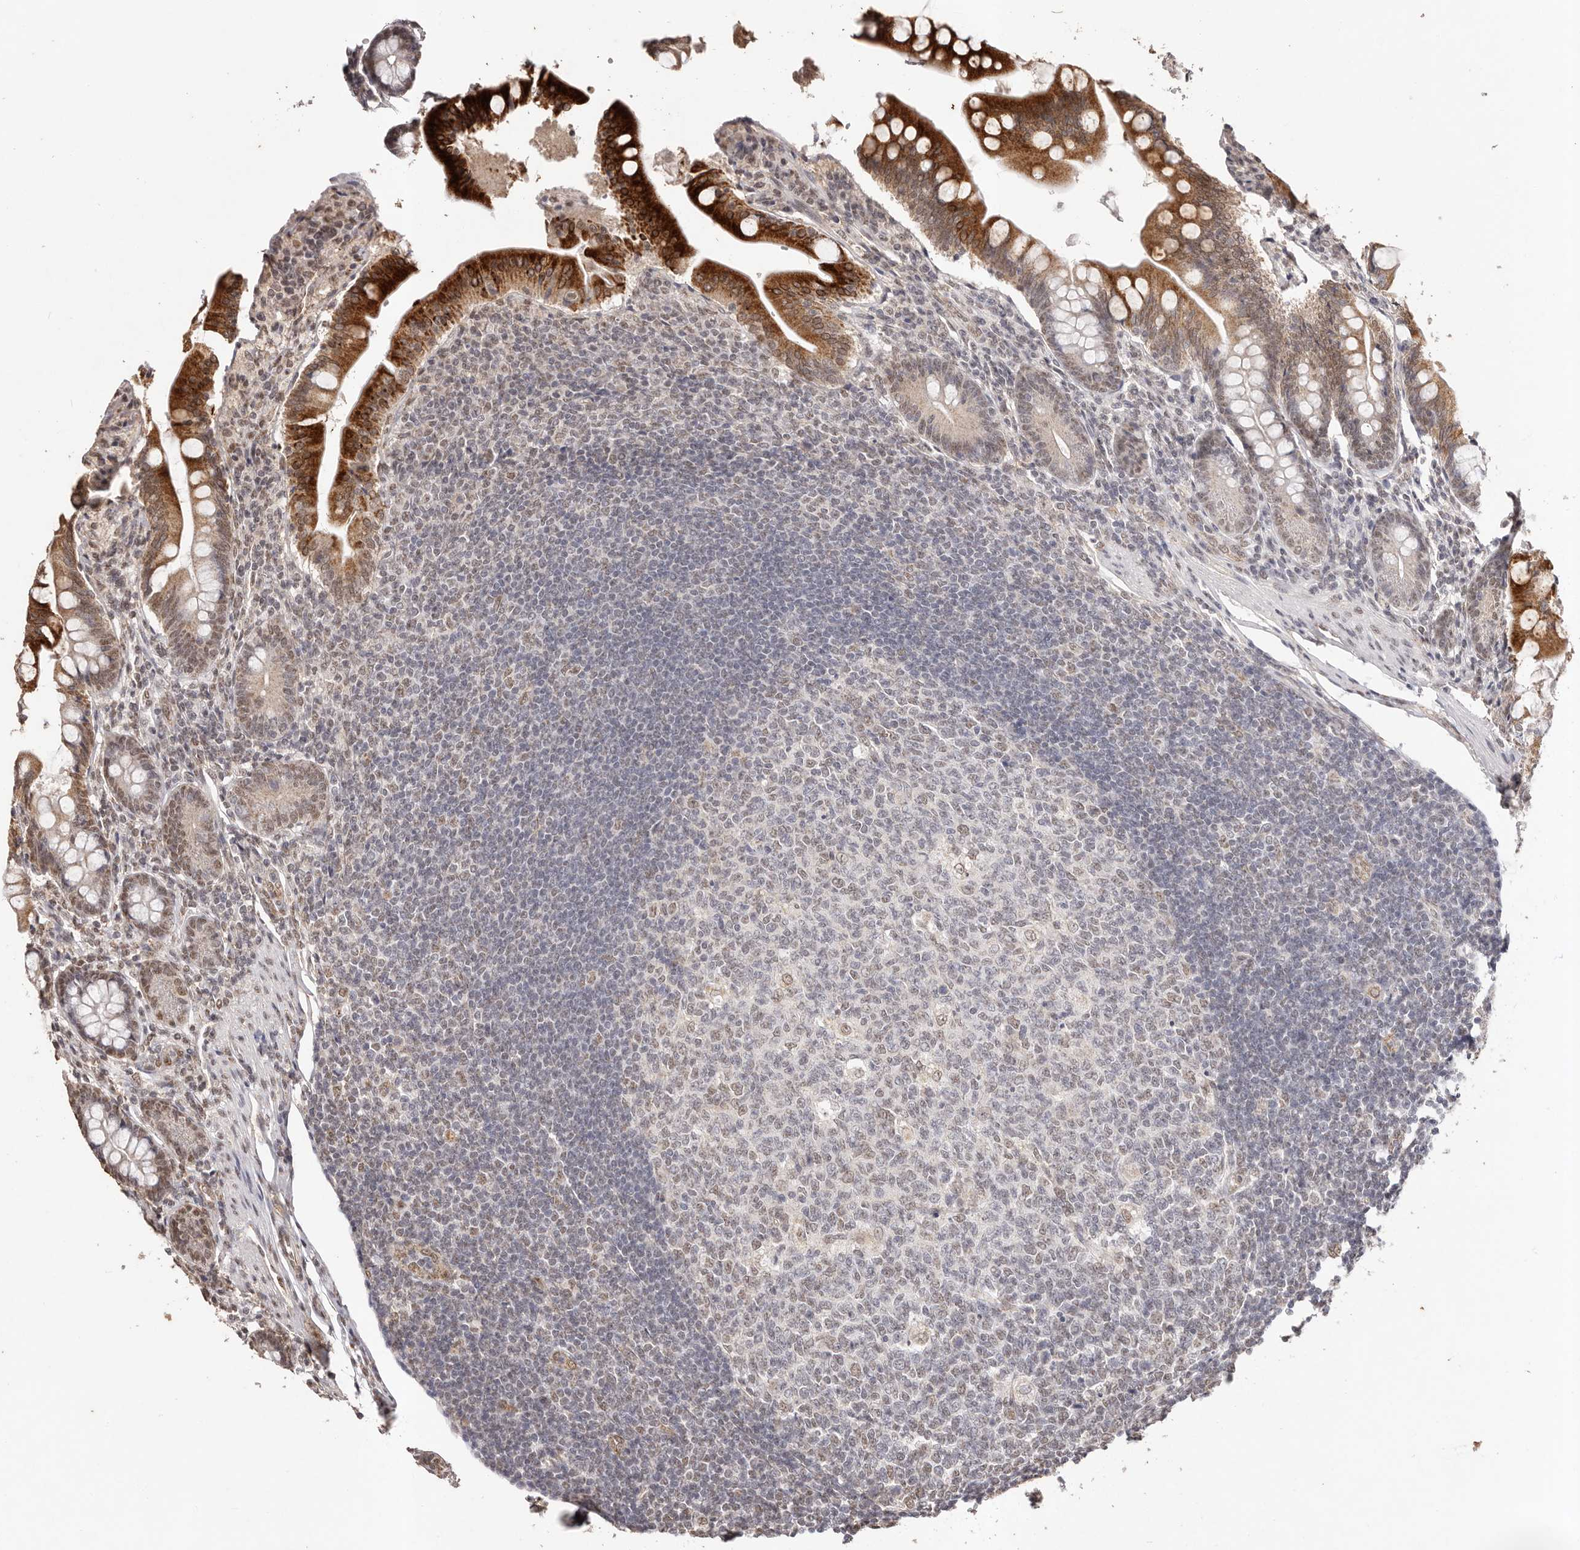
{"staining": {"intensity": "strong", "quantity": ">75%", "location": "cytoplasmic/membranous,nuclear"}, "tissue": "small intestine", "cell_type": "Glandular cells", "image_type": "normal", "snomed": [{"axis": "morphology", "description": "Normal tissue, NOS"}, {"axis": "topography", "description": "Small intestine"}], "caption": "Brown immunohistochemical staining in benign human small intestine demonstrates strong cytoplasmic/membranous,nuclear expression in about >75% of glandular cells.", "gene": "RPS6KA5", "patient": {"sex": "male", "age": 7}}